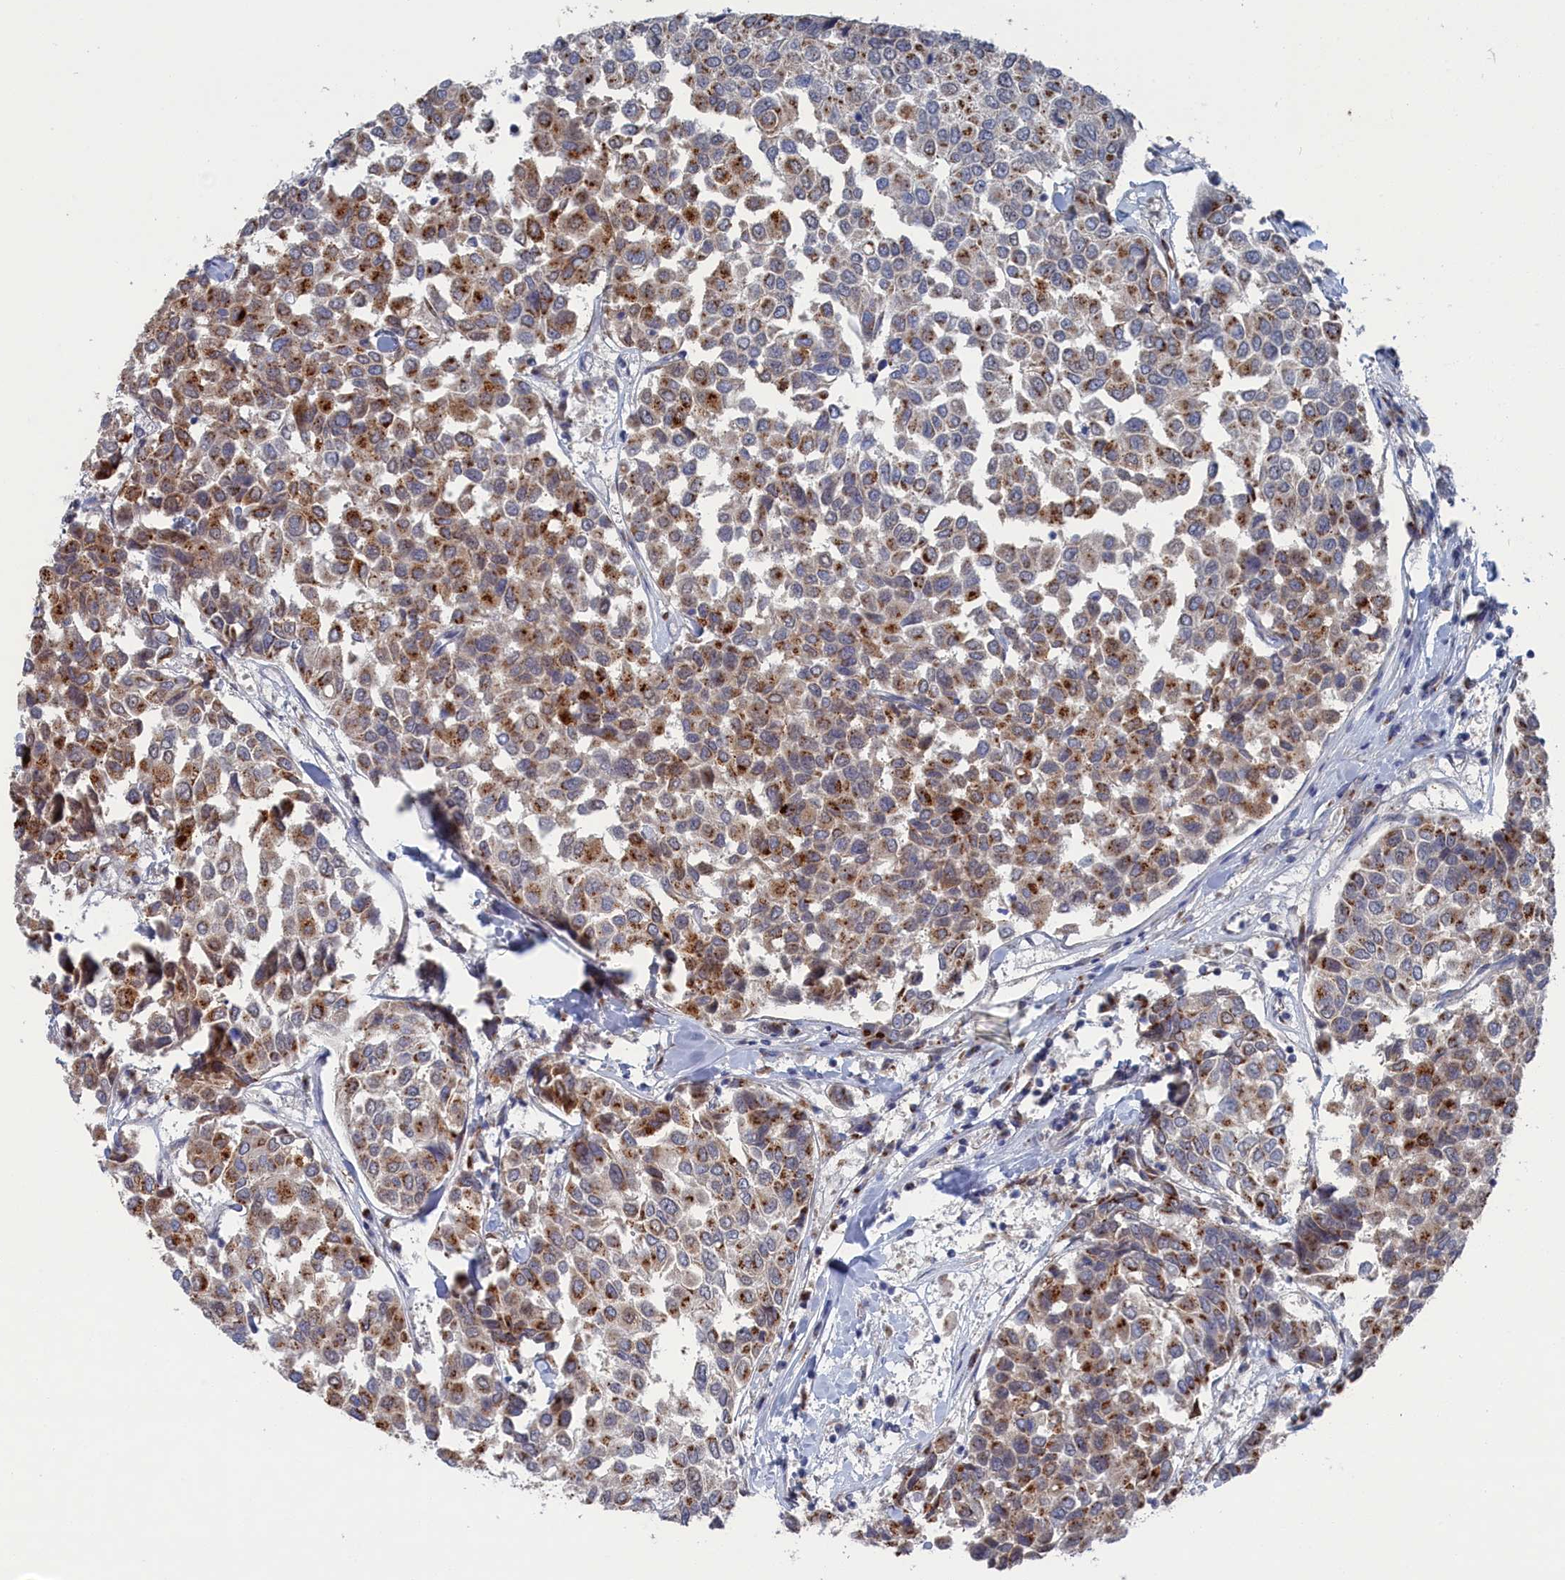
{"staining": {"intensity": "moderate", "quantity": "25%-75%", "location": "cytoplasmic/membranous"}, "tissue": "breast cancer", "cell_type": "Tumor cells", "image_type": "cancer", "snomed": [{"axis": "morphology", "description": "Duct carcinoma"}, {"axis": "topography", "description": "Breast"}], "caption": "This is a photomicrograph of IHC staining of breast cancer (infiltrating ductal carcinoma), which shows moderate staining in the cytoplasmic/membranous of tumor cells.", "gene": "IRX1", "patient": {"sex": "female", "age": 55}}